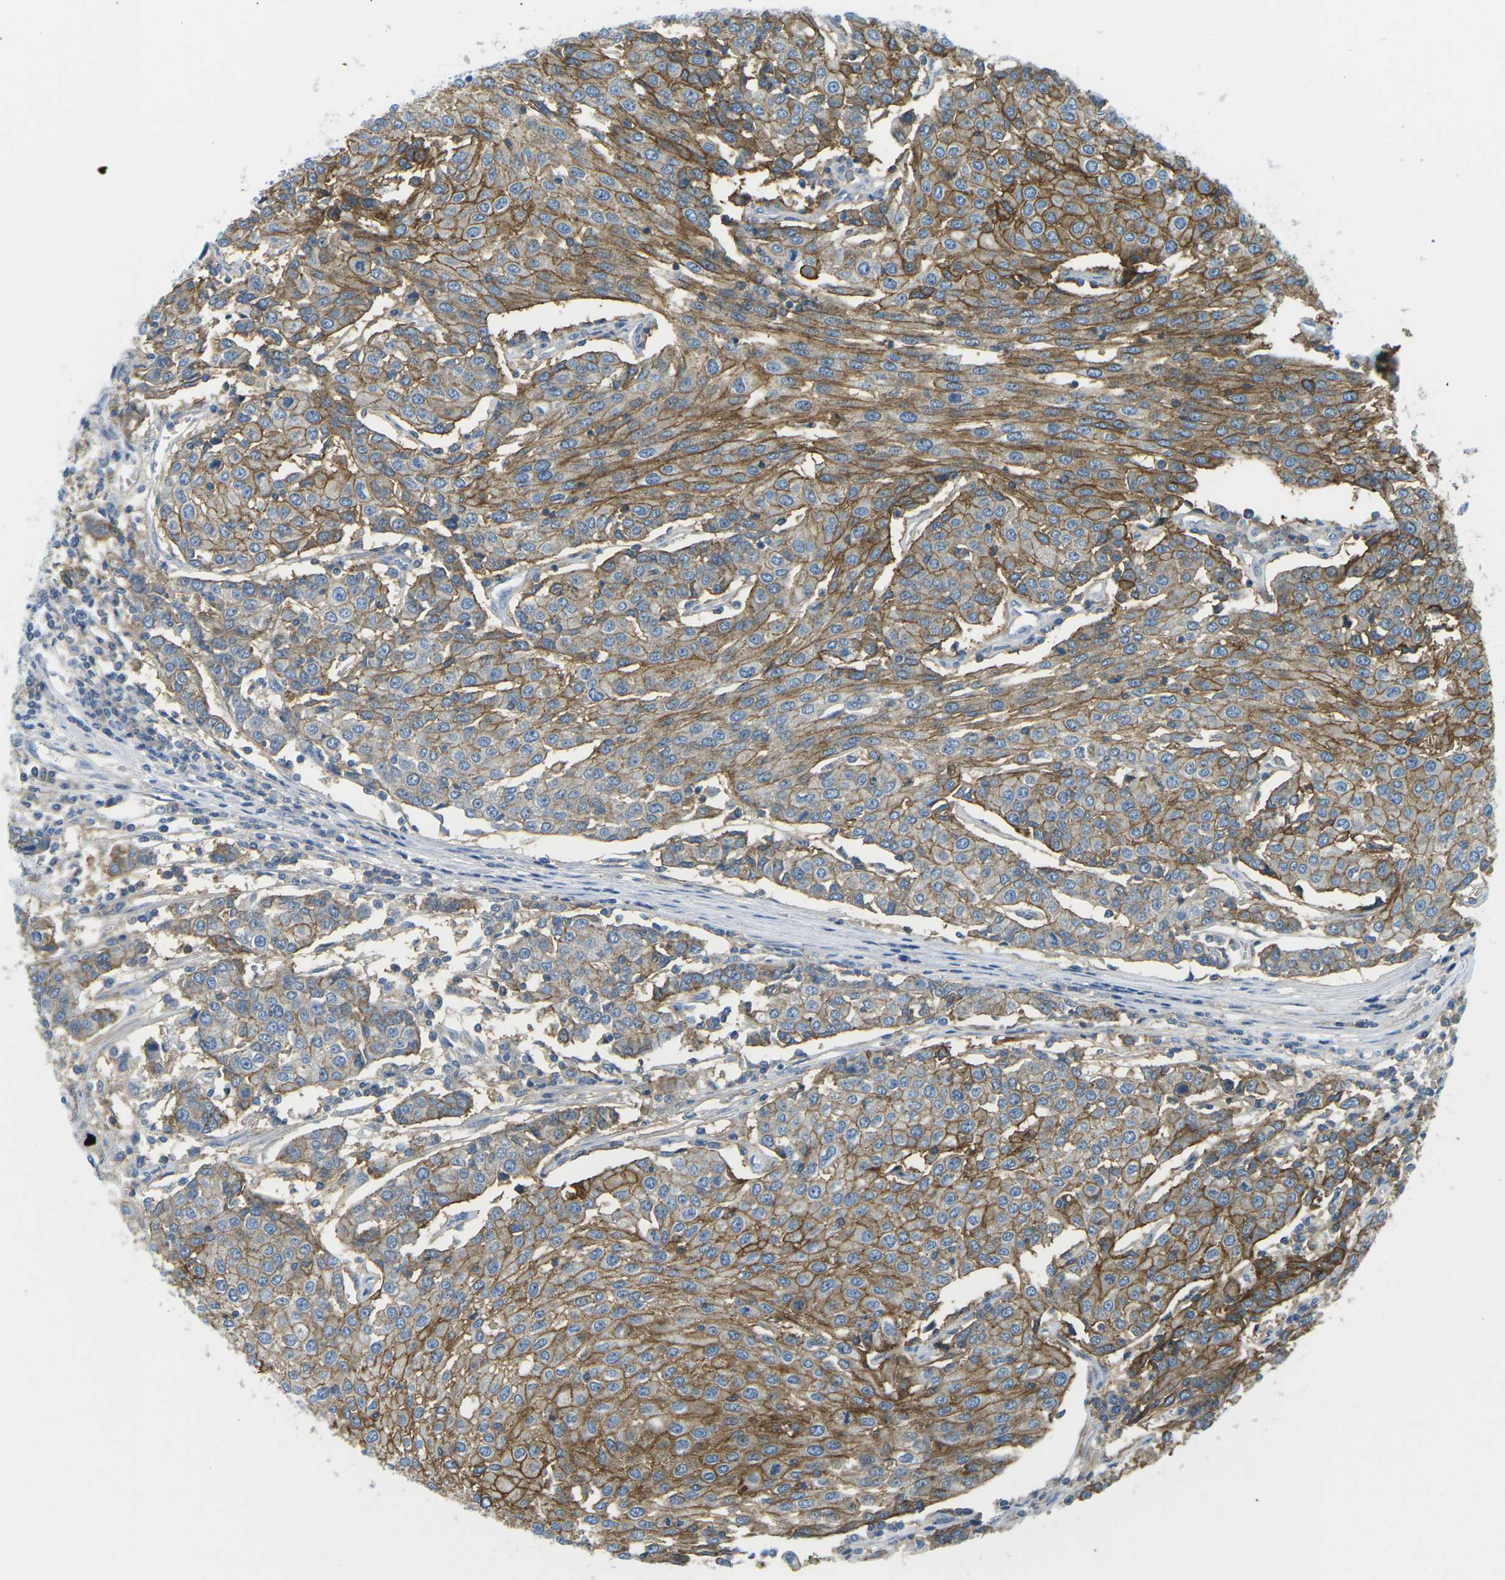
{"staining": {"intensity": "moderate", "quantity": ">75%", "location": "cytoplasmic/membranous"}, "tissue": "urothelial cancer", "cell_type": "Tumor cells", "image_type": "cancer", "snomed": [{"axis": "morphology", "description": "Urothelial carcinoma, High grade"}, {"axis": "topography", "description": "Urinary bladder"}], "caption": "High-magnification brightfield microscopy of urothelial cancer stained with DAB (3,3'-diaminobenzidine) (brown) and counterstained with hematoxylin (blue). tumor cells exhibit moderate cytoplasmic/membranous staining is present in approximately>75% of cells. The protein is stained brown, and the nuclei are stained in blue (DAB IHC with brightfield microscopy, high magnification).", "gene": "CD47", "patient": {"sex": "female", "age": 85}}